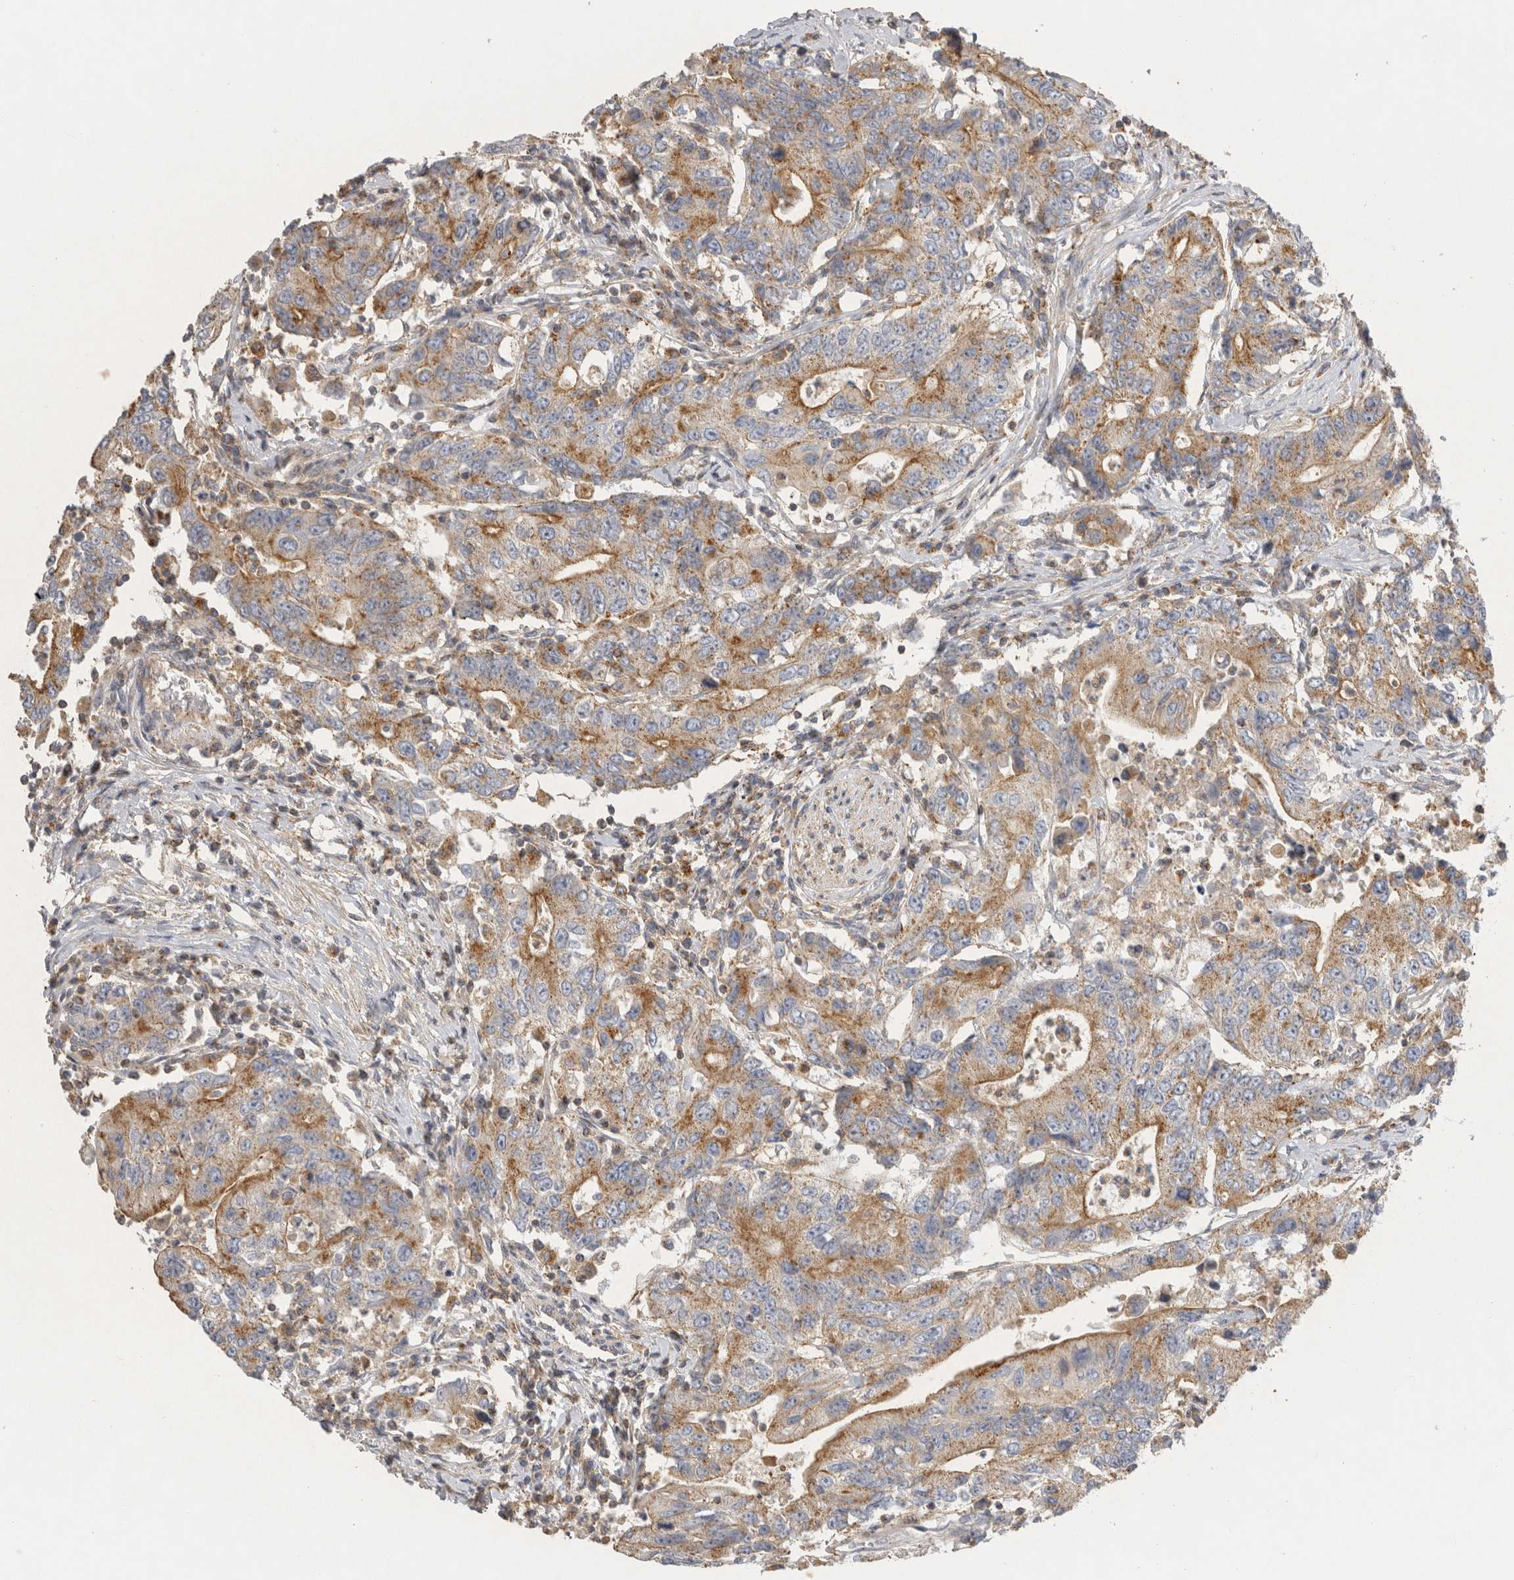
{"staining": {"intensity": "moderate", "quantity": ">75%", "location": "cytoplasmic/membranous"}, "tissue": "colorectal cancer", "cell_type": "Tumor cells", "image_type": "cancer", "snomed": [{"axis": "morphology", "description": "Adenocarcinoma, NOS"}, {"axis": "topography", "description": "Colon"}], "caption": "Colorectal adenocarcinoma stained with immunohistochemistry (IHC) exhibits moderate cytoplasmic/membranous expression in about >75% of tumor cells.", "gene": "CHMP6", "patient": {"sex": "female", "age": 77}}